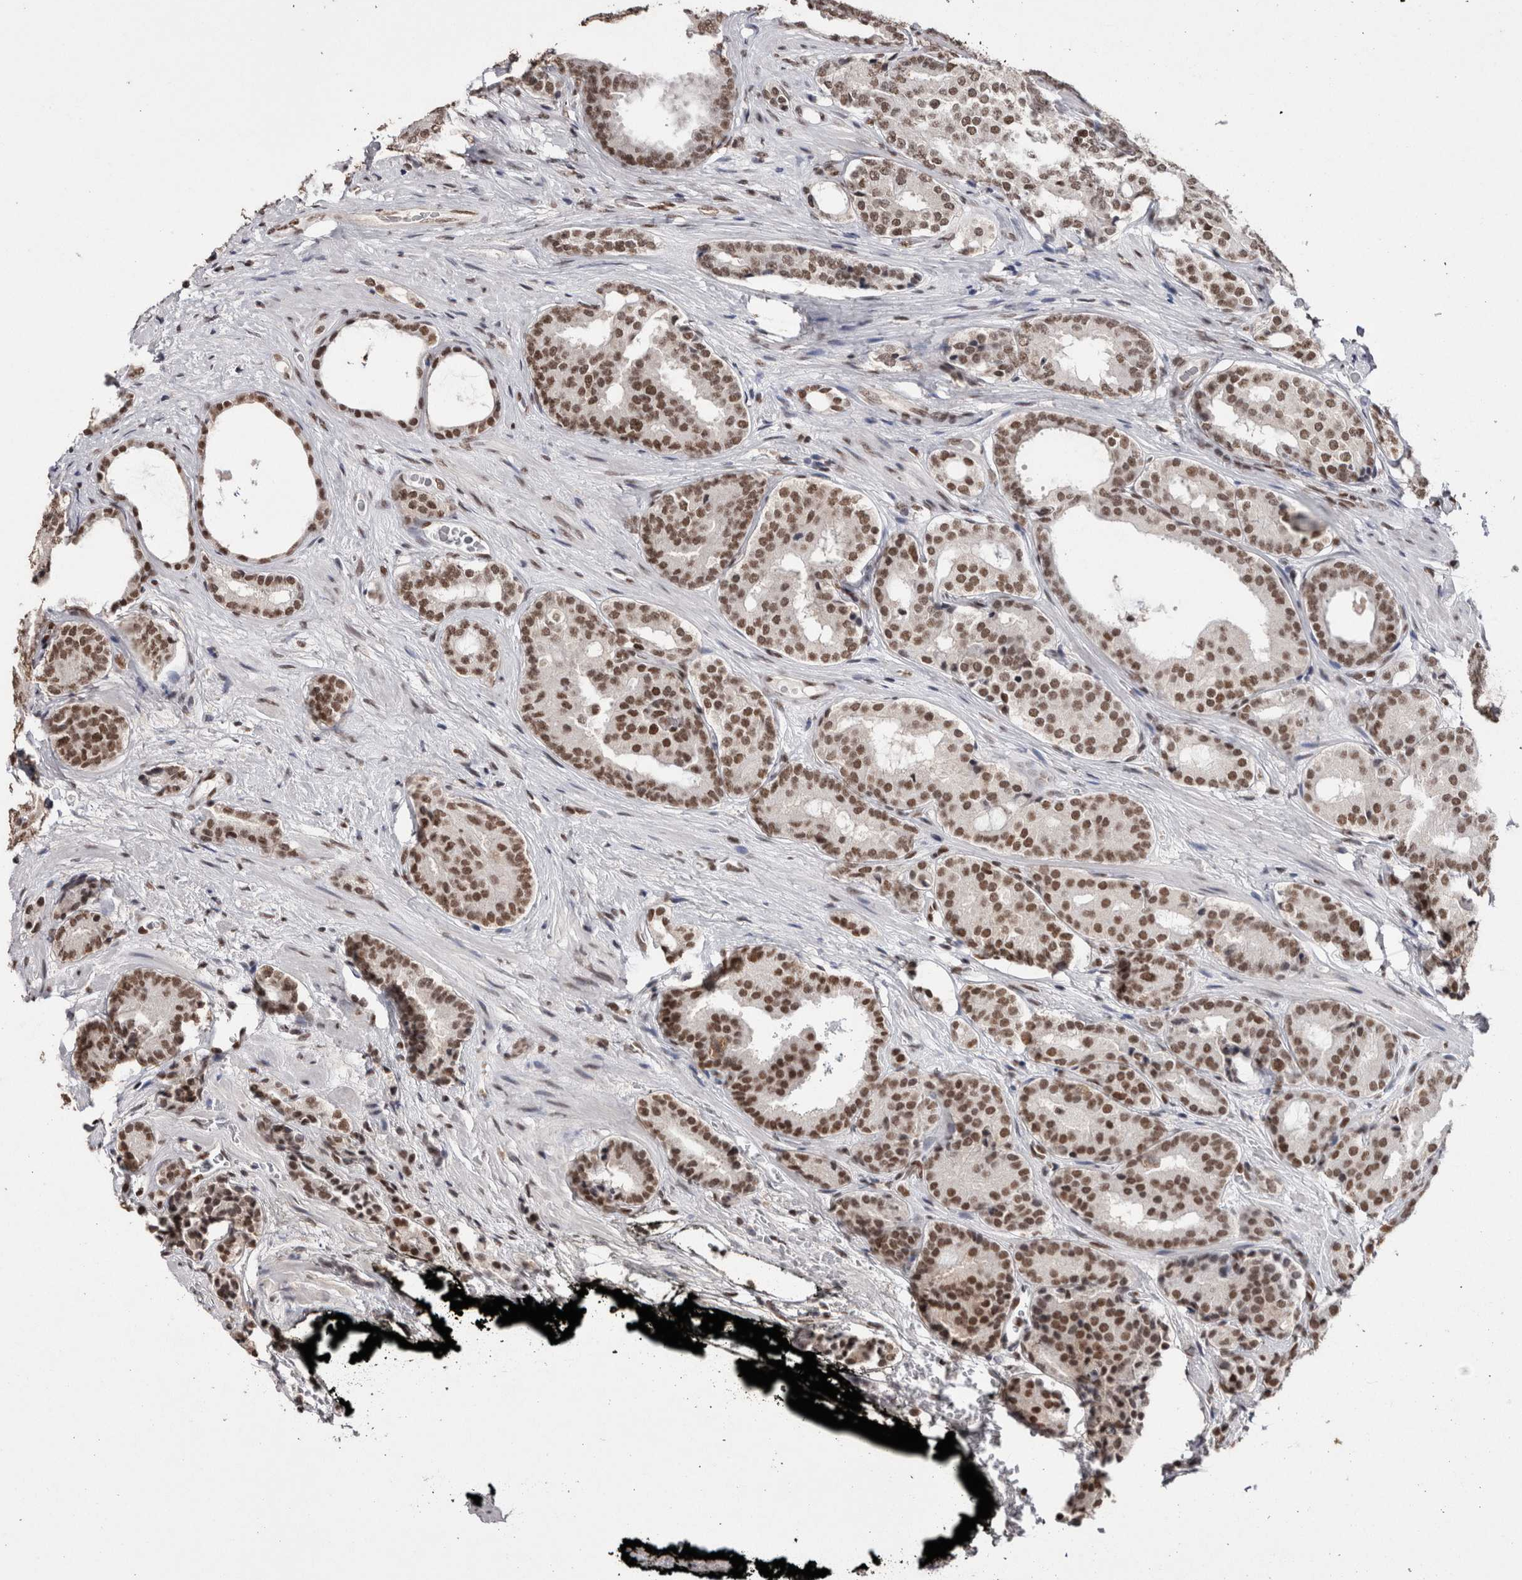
{"staining": {"intensity": "moderate", "quantity": ">75%", "location": "nuclear"}, "tissue": "prostate cancer", "cell_type": "Tumor cells", "image_type": "cancer", "snomed": [{"axis": "morphology", "description": "Adenocarcinoma, High grade"}, {"axis": "topography", "description": "Prostate"}], "caption": "An image showing moderate nuclear expression in about >75% of tumor cells in high-grade adenocarcinoma (prostate), as visualized by brown immunohistochemical staining.", "gene": "SMC1A", "patient": {"sex": "male", "age": 71}}